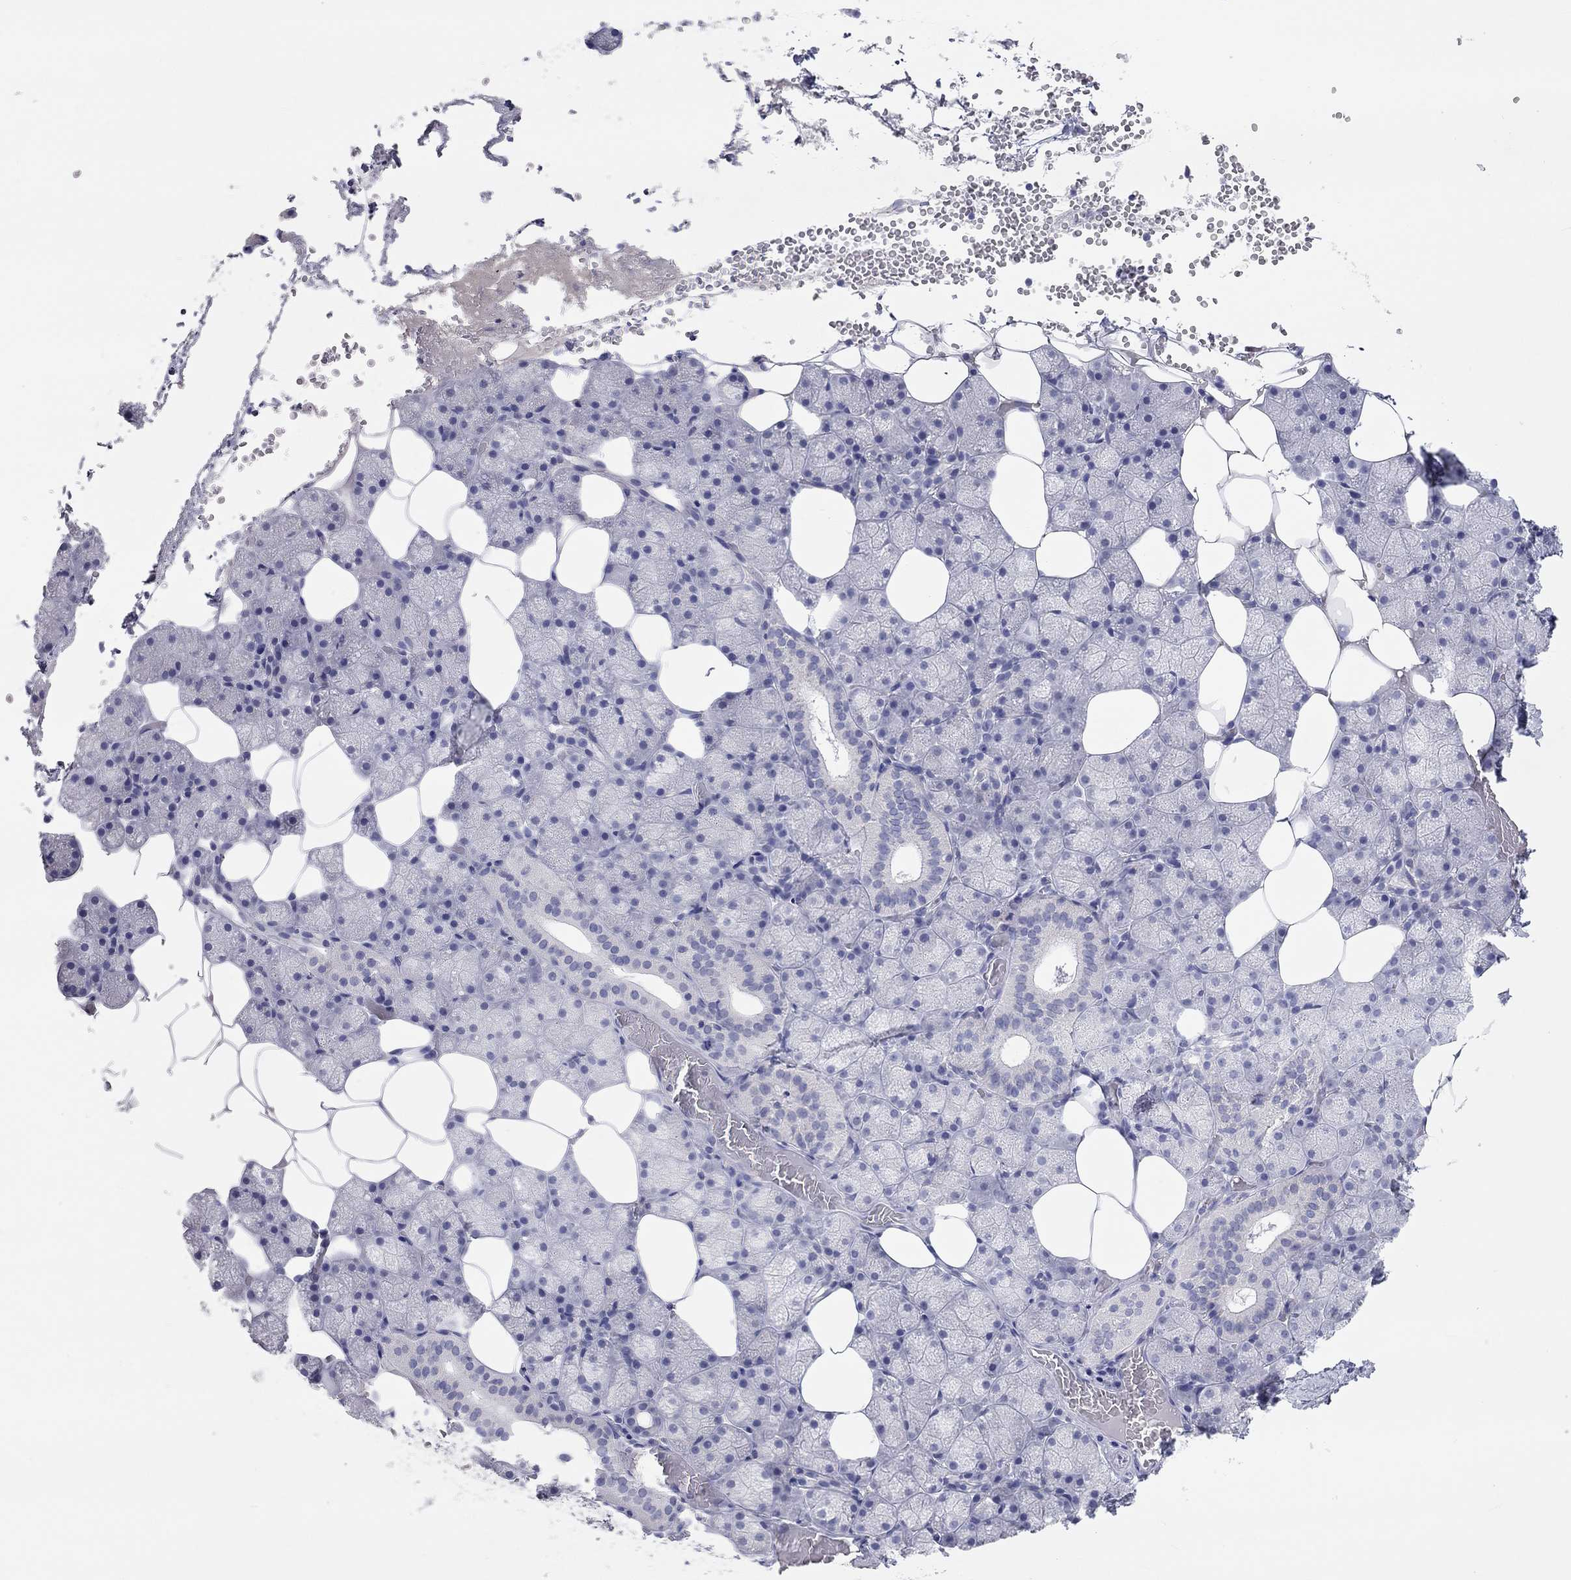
{"staining": {"intensity": "moderate", "quantity": "<25%", "location": "cytoplasmic/membranous"}, "tissue": "salivary gland", "cell_type": "Glandular cells", "image_type": "normal", "snomed": [{"axis": "morphology", "description": "Normal tissue, NOS"}, {"axis": "topography", "description": "Salivary gland"}], "caption": "An immunohistochemistry photomicrograph of normal tissue is shown. Protein staining in brown labels moderate cytoplasmic/membranous positivity in salivary gland within glandular cells.", "gene": "ST7L", "patient": {"sex": "male", "age": 38}}